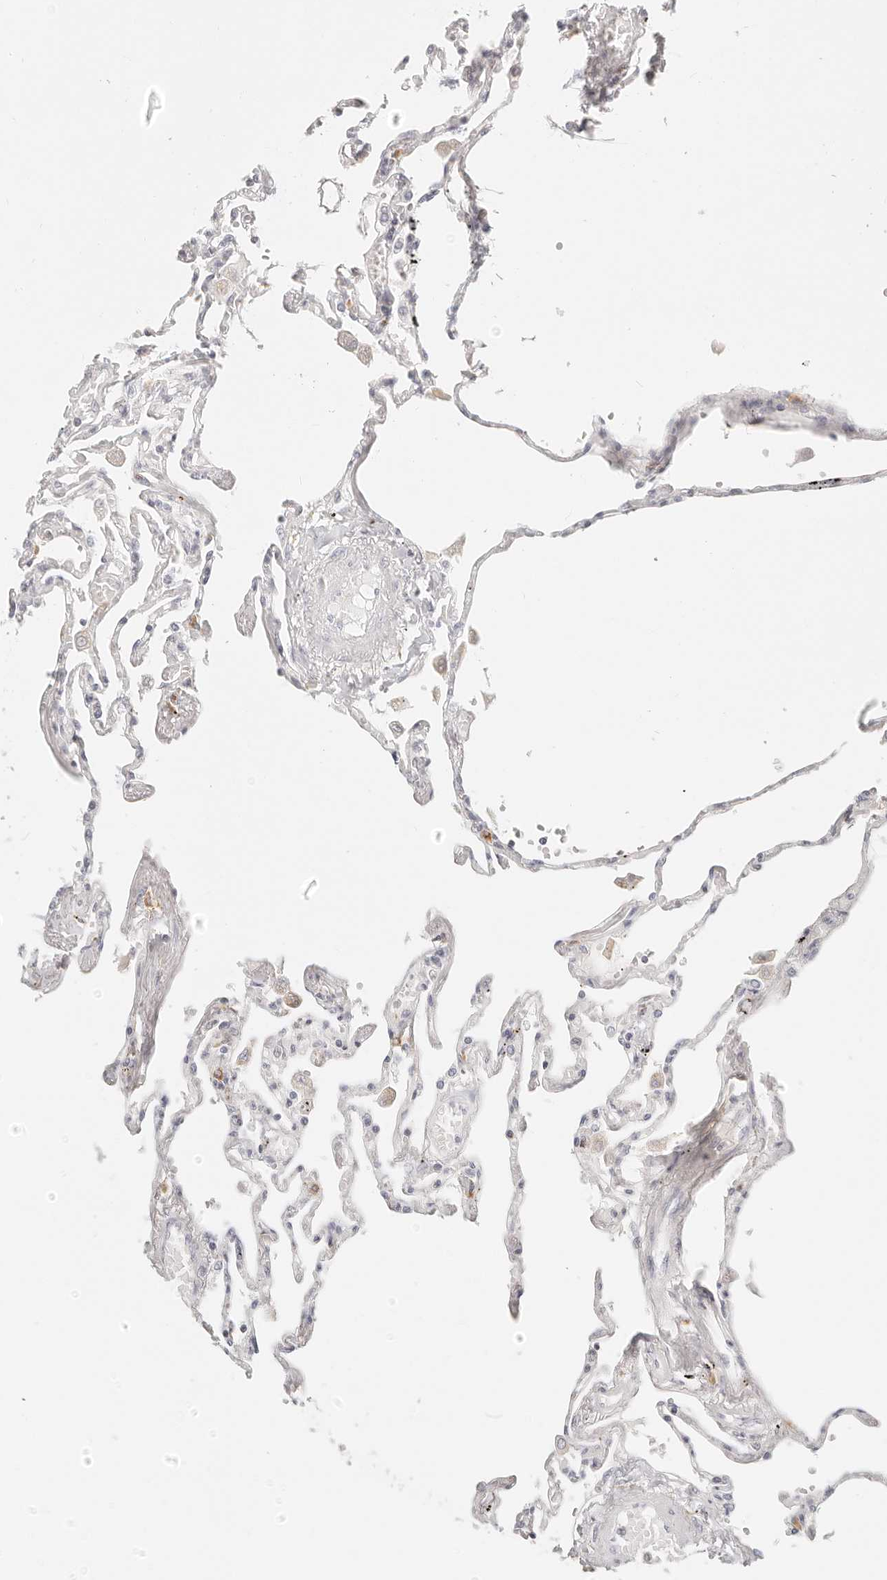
{"staining": {"intensity": "negative", "quantity": "none", "location": "none"}, "tissue": "lung", "cell_type": "Alveolar cells", "image_type": "normal", "snomed": [{"axis": "morphology", "description": "Normal tissue, NOS"}, {"axis": "topography", "description": "Lung"}], "caption": "This is a photomicrograph of immunohistochemistry staining of benign lung, which shows no expression in alveolar cells. The staining was performed using DAB (3,3'-diaminobenzidine) to visualize the protein expression in brown, while the nuclei were stained in blue with hematoxylin (Magnification: 20x).", "gene": "RNASET2", "patient": {"sex": "female", "age": 67}}